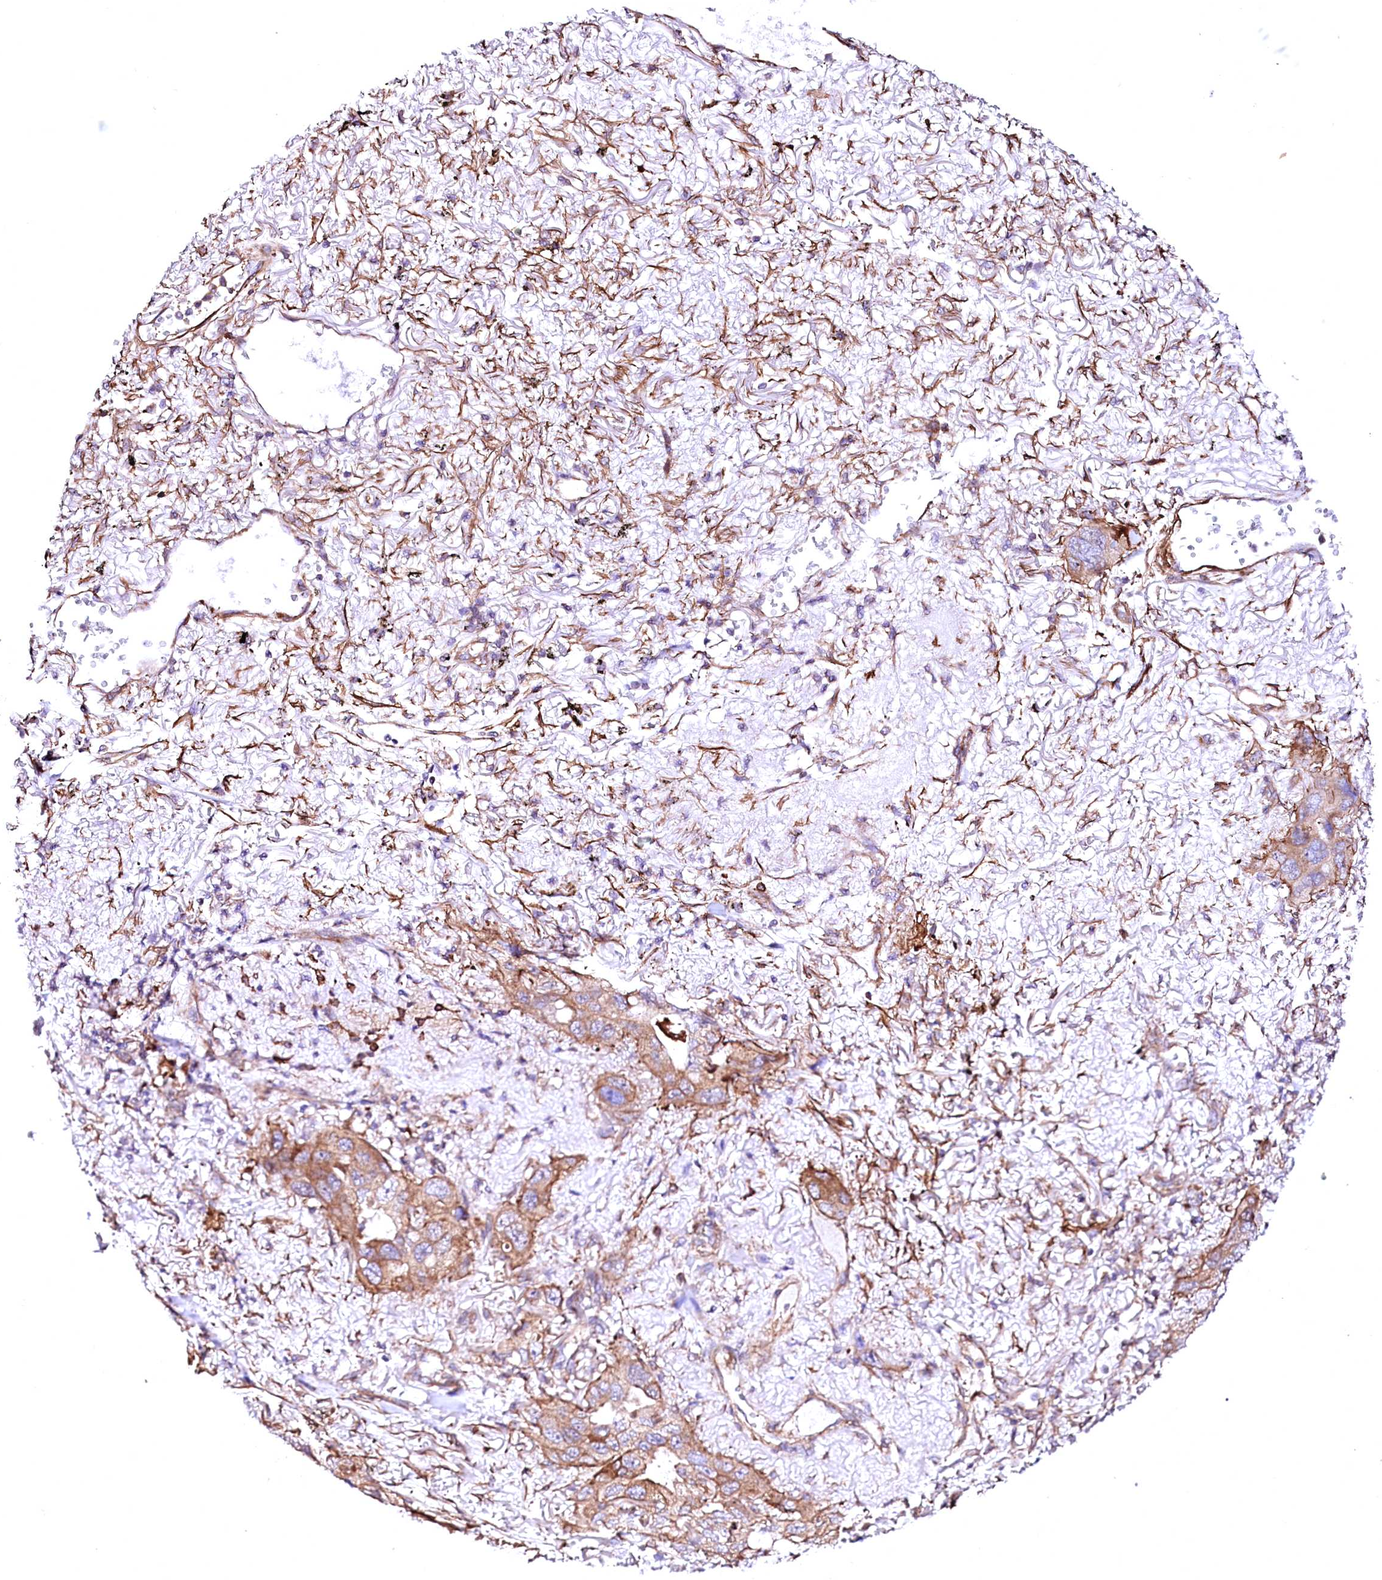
{"staining": {"intensity": "moderate", "quantity": ">75%", "location": "cytoplasmic/membranous"}, "tissue": "lung cancer", "cell_type": "Tumor cells", "image_type": "cancer", "snomed": [{"axis": "morphology", "description": "Squamous cell carcinoma, NOS"}, {"axis": "topography", "description": "Lung"}], "caption": "Protein staining of lung cancer (squamous cell carcinoma) tissue shows moderate cytoplasmic/membranous positivity in approximately >75% of tumor cells. (DAB IHC, brown staining for protein, blue staining for nuclei).", "gene": "GPR176", "patient": {"sex": "female", "age": 73}}